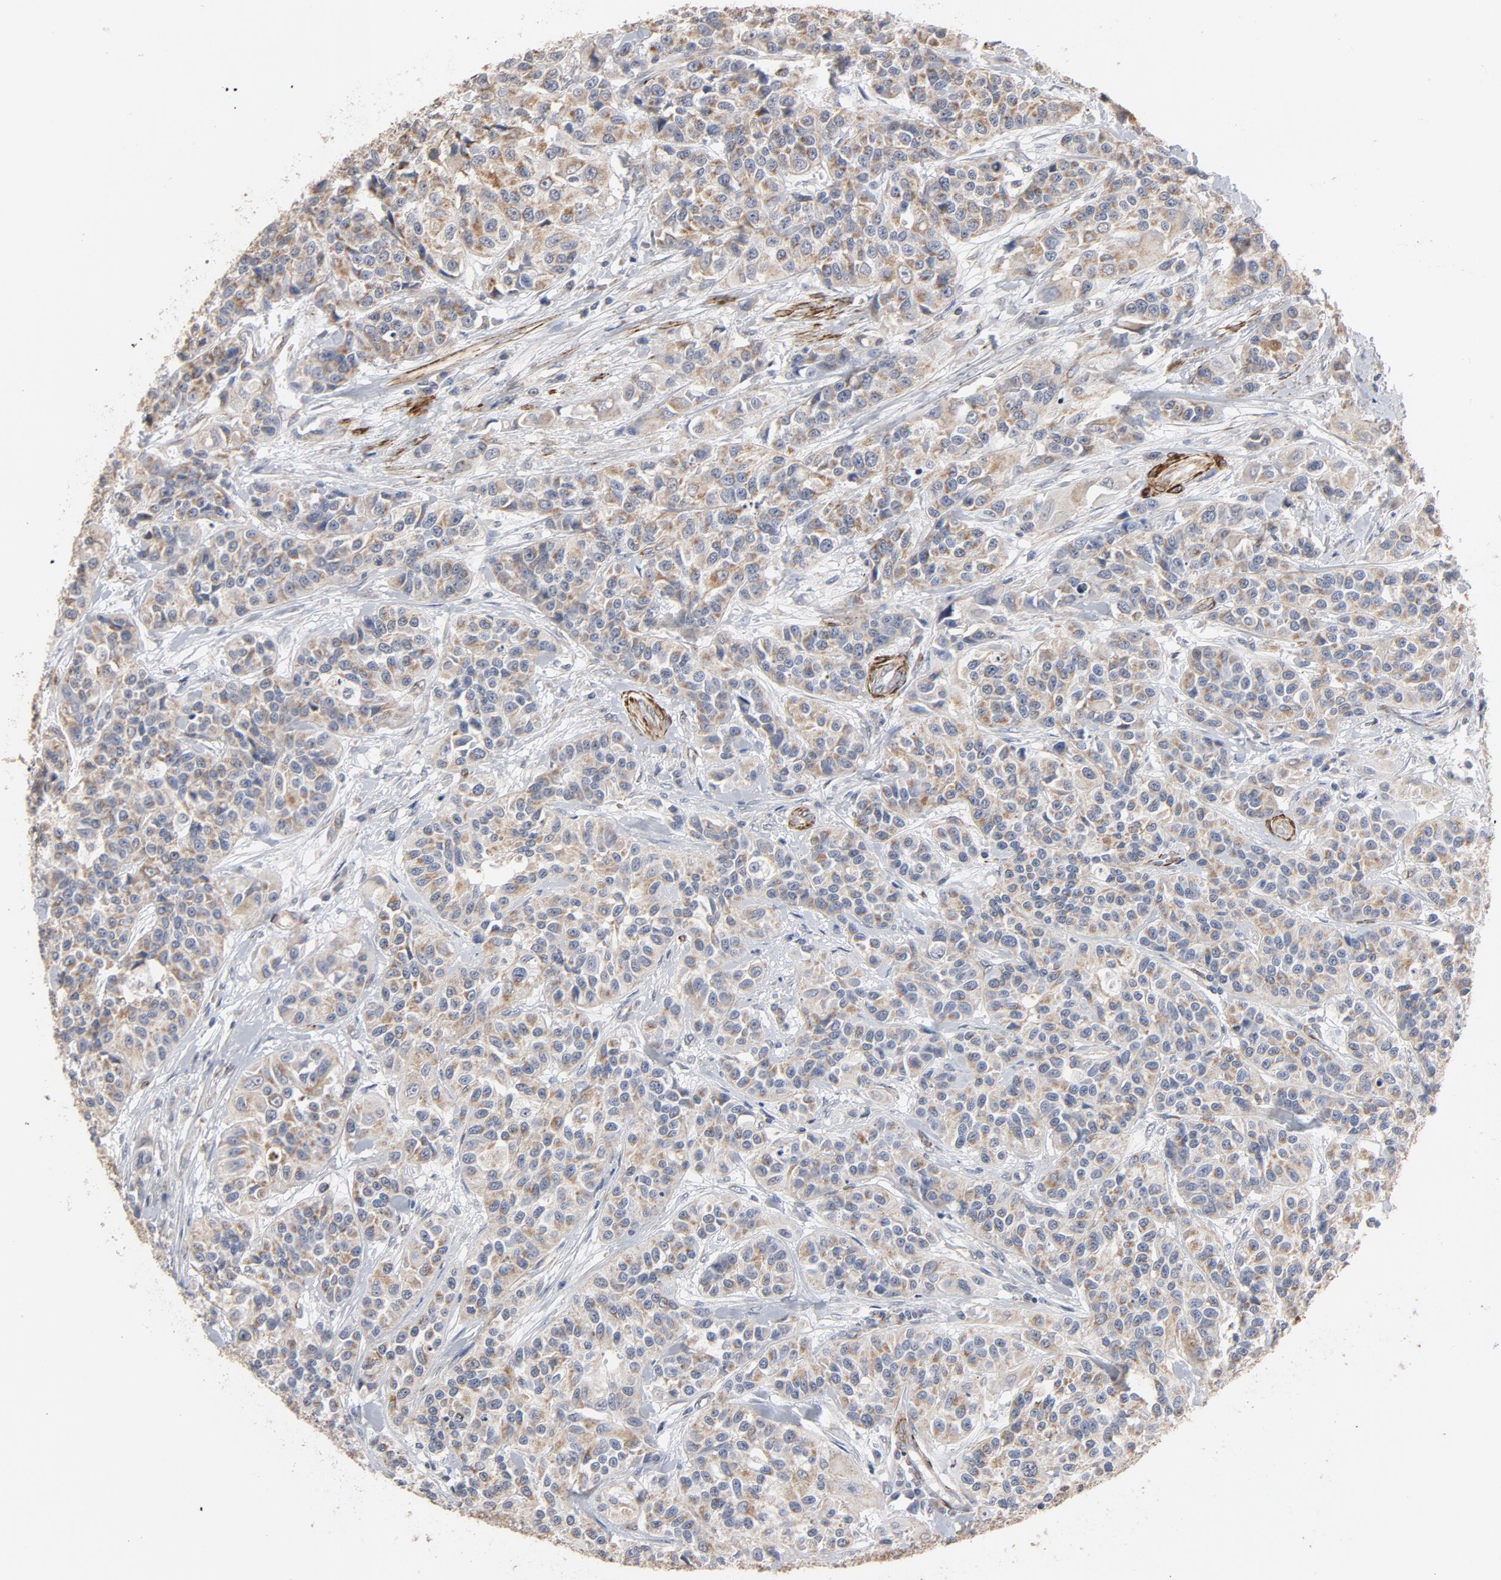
{"staining": {"intensity": "weak", "quantity": ">75%", "location": "cytoplasmic/membranous"}, "tissue": "urothelial cancer", "cell_type": "Tumor cells", "image_type": "cancer", "snomed": [{"axis": "morphology", "description": "Urothelial carcinoma, High grade"}, {"axis": "topography", "description": "Urinary bladder"}], "caption": "Protein expression analysis of human urothelial cancer reveals weak cytoplasmic/membranous positivity in approximately >75% of tumor cells. Nuclei are stained in blue.", "gene": "GNG2", "patient": {"sex": "female", "age": 81}}